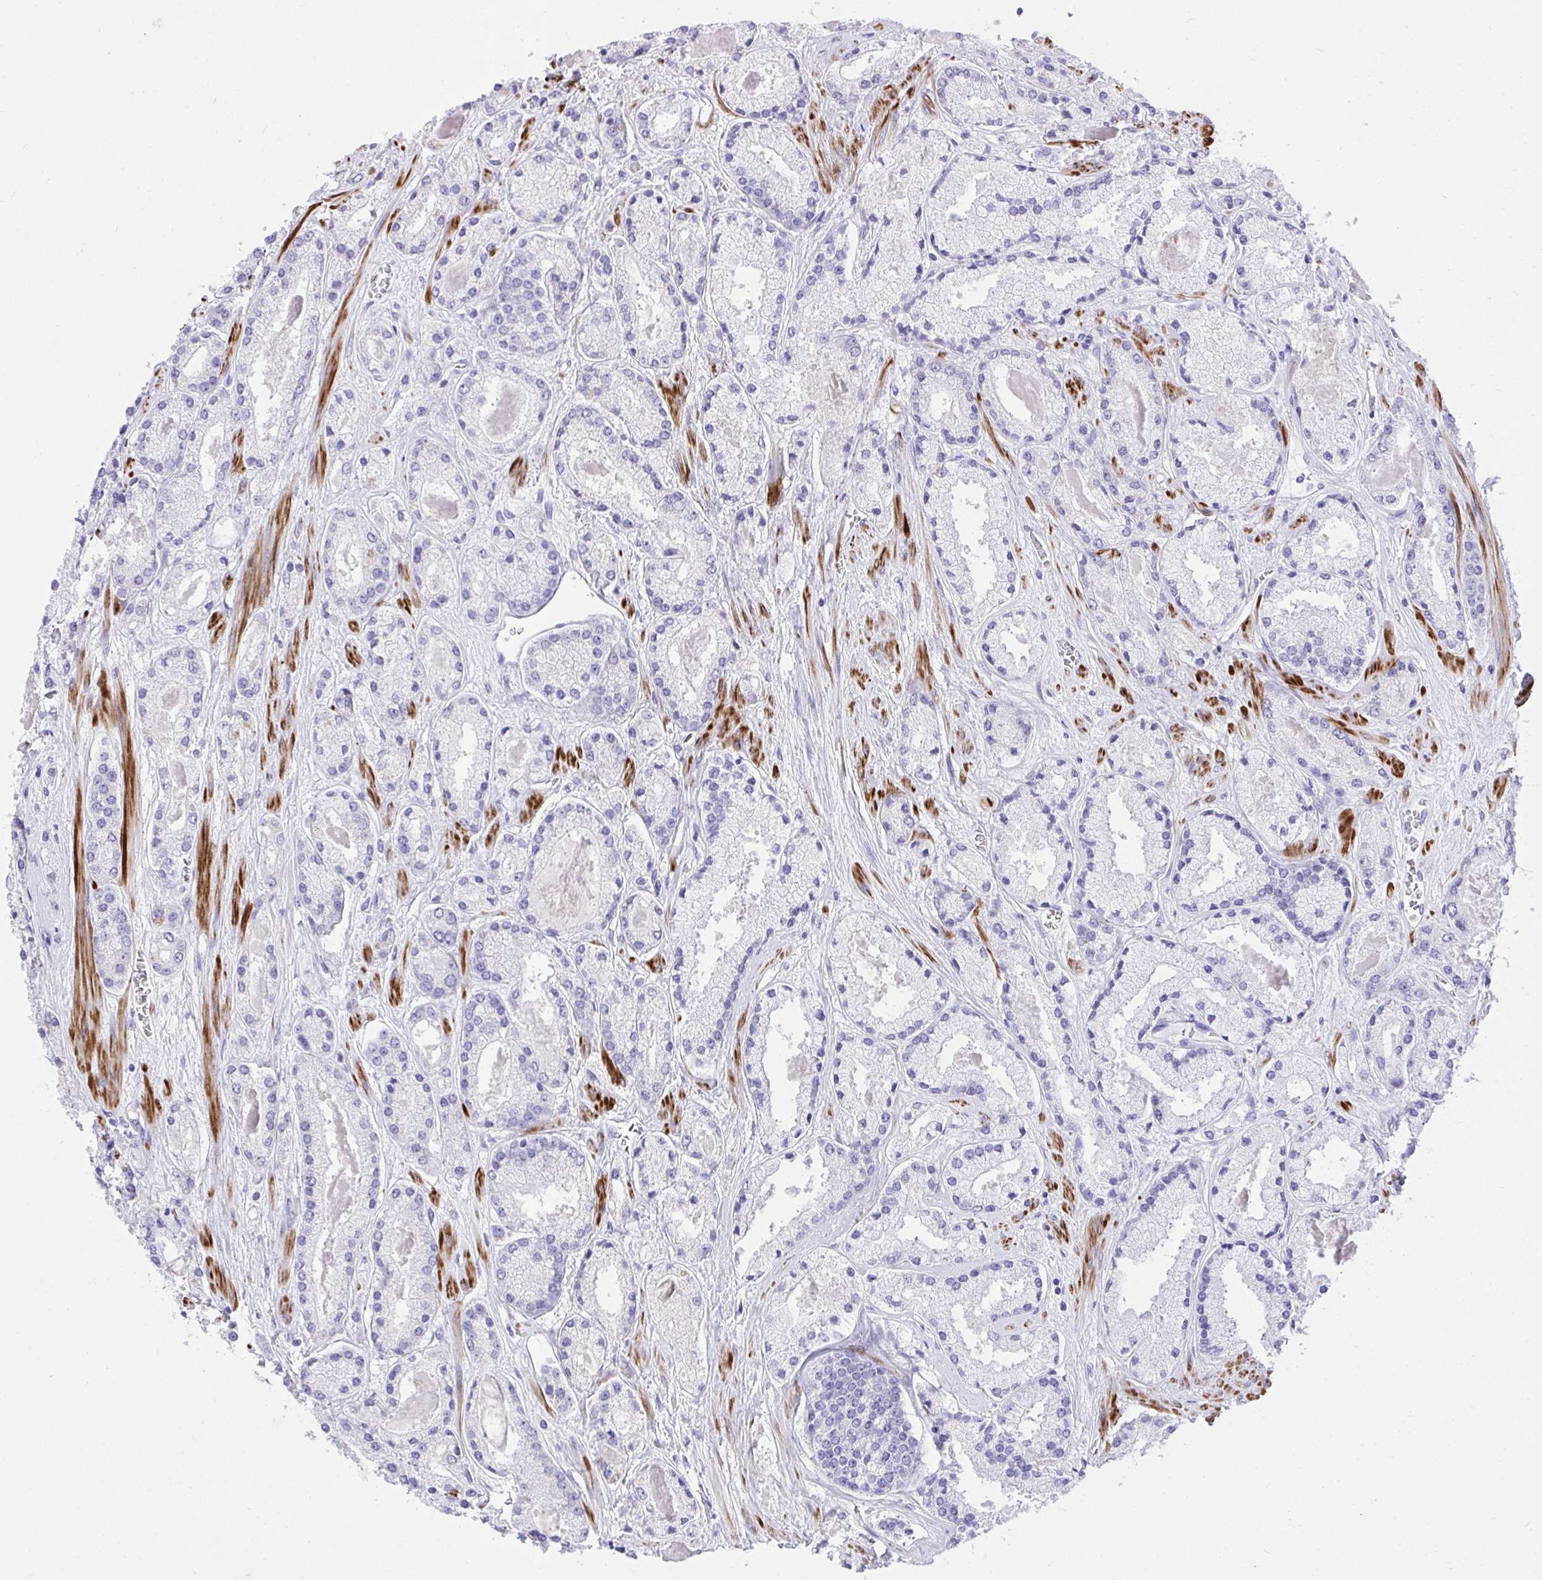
{"staining": {"intensity": "negative", "quantity": "none", "location": "none"}, "tissue": "prostate cancer", "cell_type": "Tumor cells", "image_type": "cancer", "snomed": [{"axis": "morphology", "description": "Adenocarcinoma, High grade"}, {"axis": "topography", "description": "Prostate"}], "caption": "Image shows no protein positivity in tumor cells of prostate cancer (high-grade adenocarcinoma) tissue.", "gene": "KCNN4", "patient": {"sex": "male", "age": 67}}